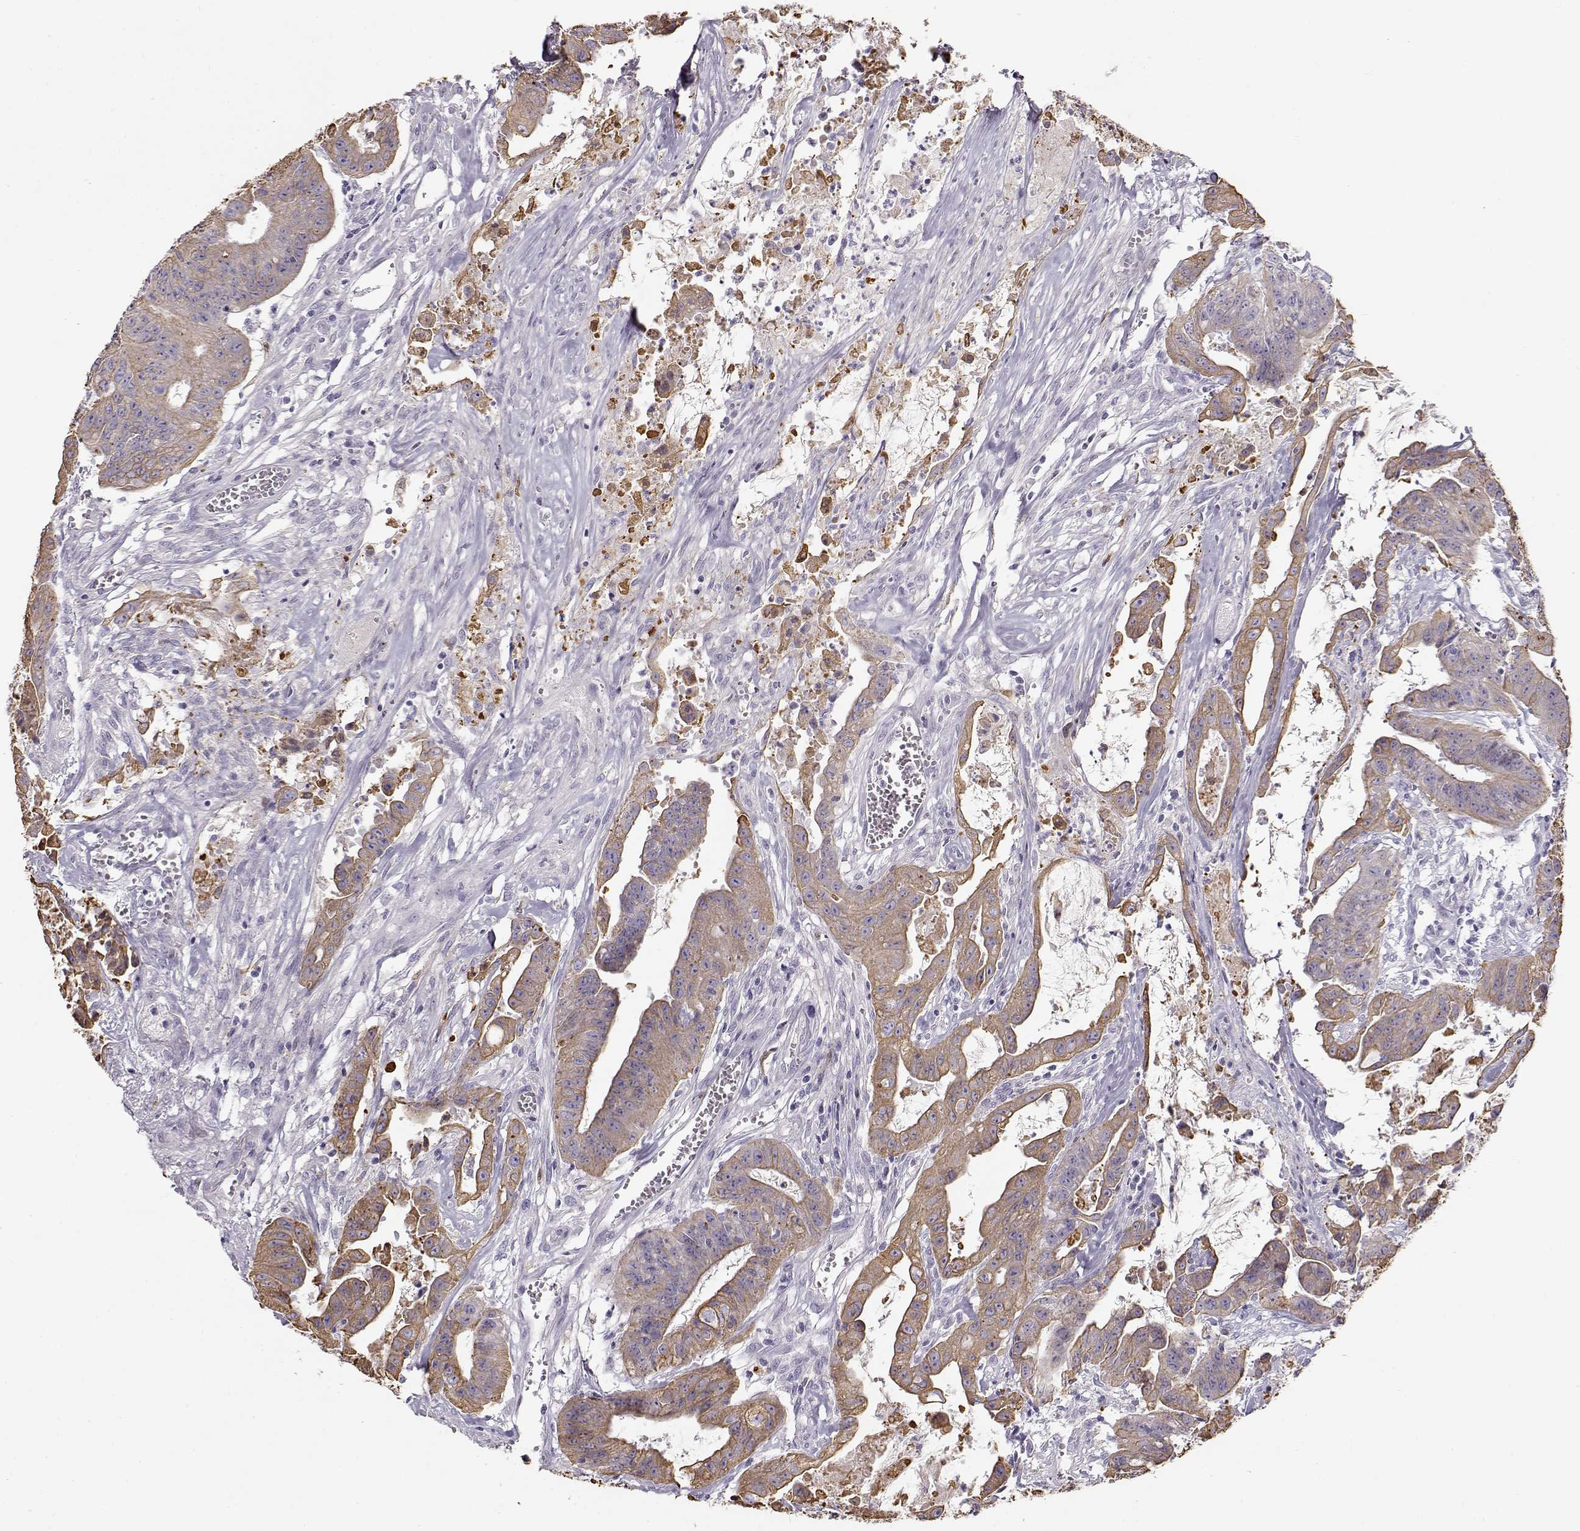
{"staining": {"intensity": "weak", "quantity": ">75%", "location": "cytoplasmic/membranous"}, "tissue": "colorectal cancer", "cell_type": "Tumor cells", "image_type": "cancer", "snomed": [{"axis": "morphology", "description": "Adenocarcinoma, NOS"}, {"axis": "topography", "description": "Colon"}], "caption": "A photomicrograph of human colorectal cancer stained for a protein shows weak cytoplasmic/membranous brown staining in tumor cells.", "gene": "S100B", "patient": {"sex": "male", "age": 33}}